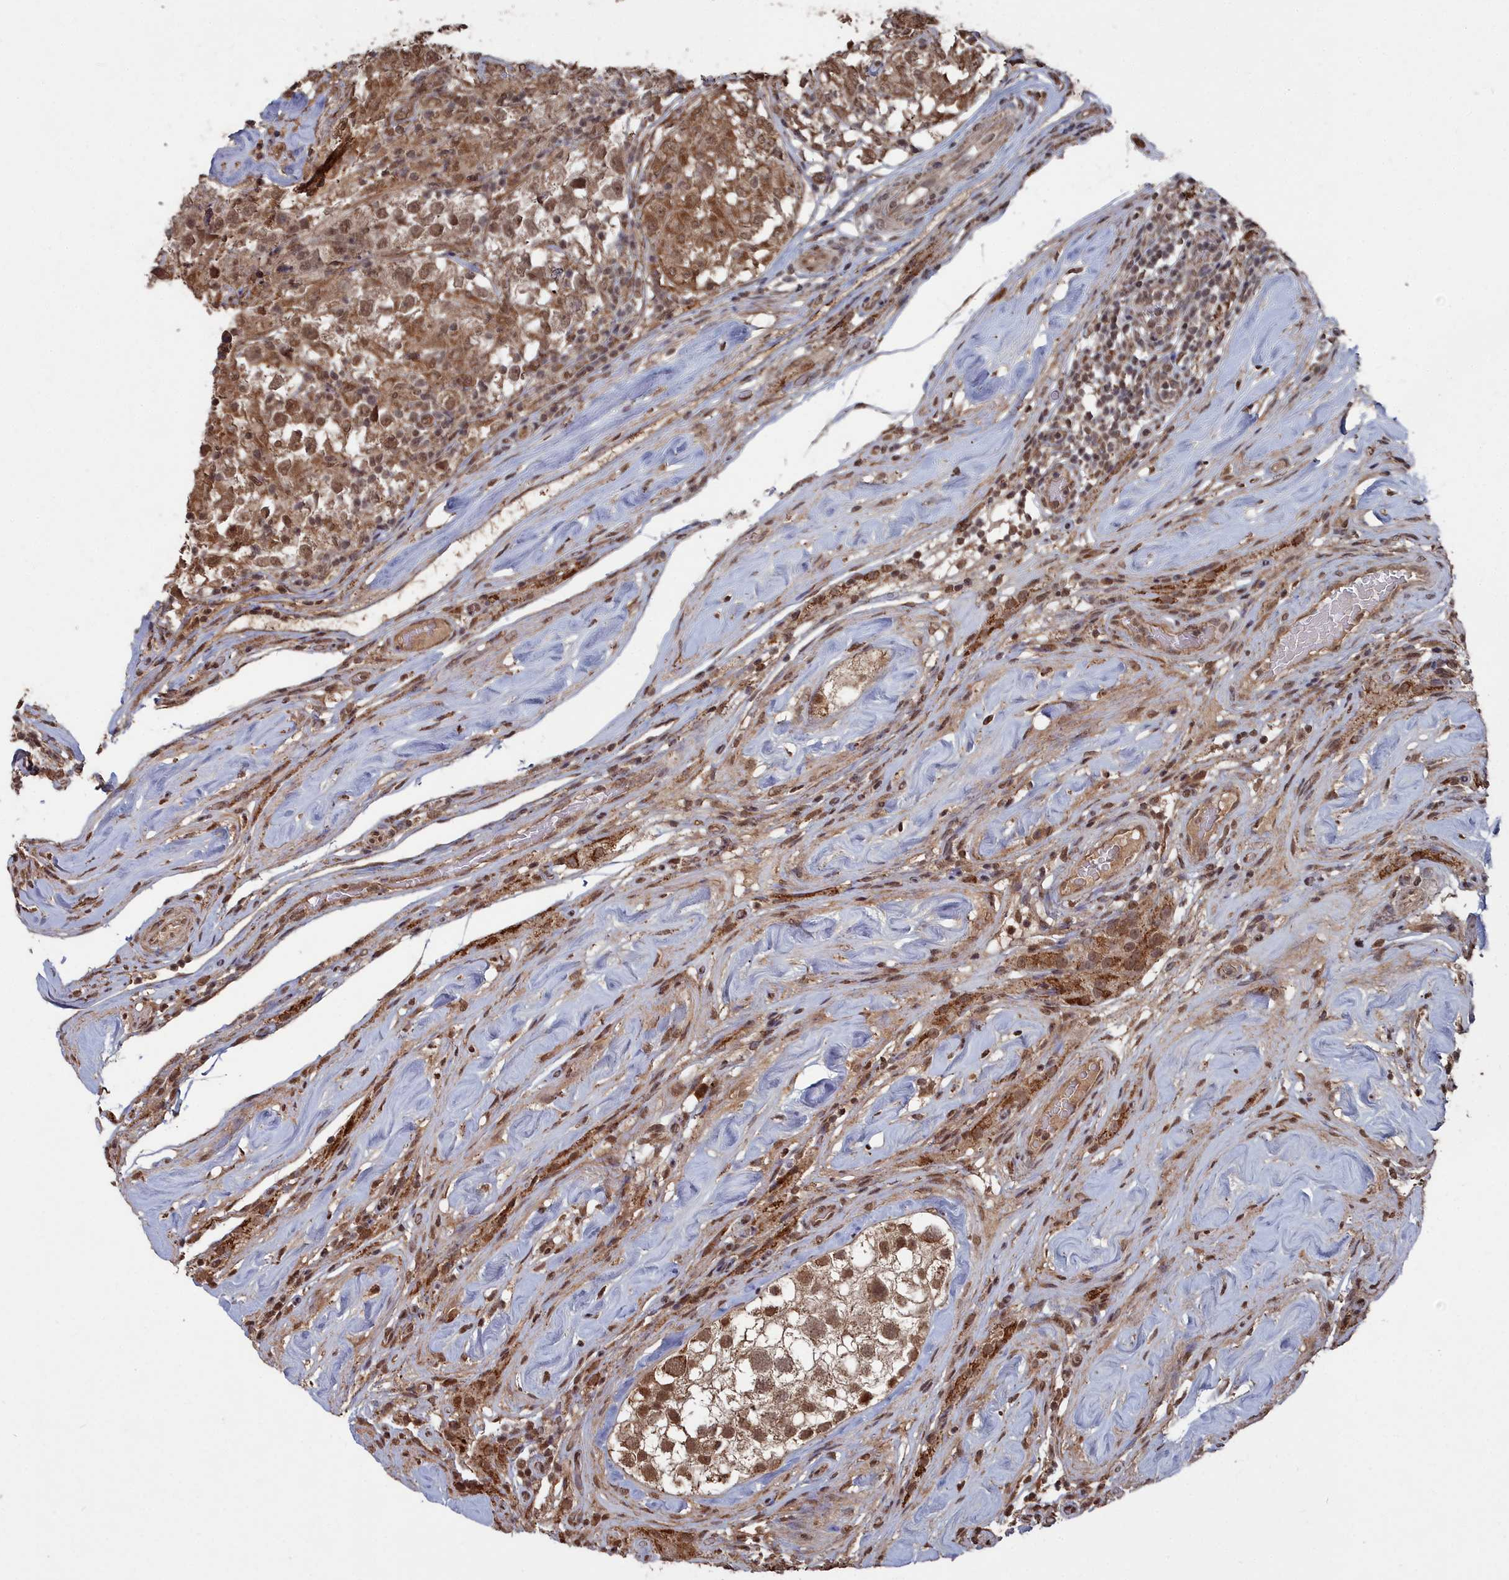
{"staining": {"intensity": "moderate", "quantity": ">75%", "location": "cytoplasmic/membranous,nuclear"}, "tissue": "testis cancer", "cell_type": "Tumor cells", "image_type": "cancer", "snomed": [{"axis": "morphology", "description": "Seminoma, NOS"}, {"axis": "topography", "description": "Testis"}], "caption": "High-magnification brightfield microscopy of testis cancer (seminoma) stained with DAB (3,3'-diaminobenzidine) (brown) and counterstained with hematoxylin (blue). tumor cells exhibit moderate cytoplasmic/membranous and nuclear positivity is appreciated in approximately>75% of cells.", "gene": "CCNP", "patient": {"sex": "male", "age": 46}}